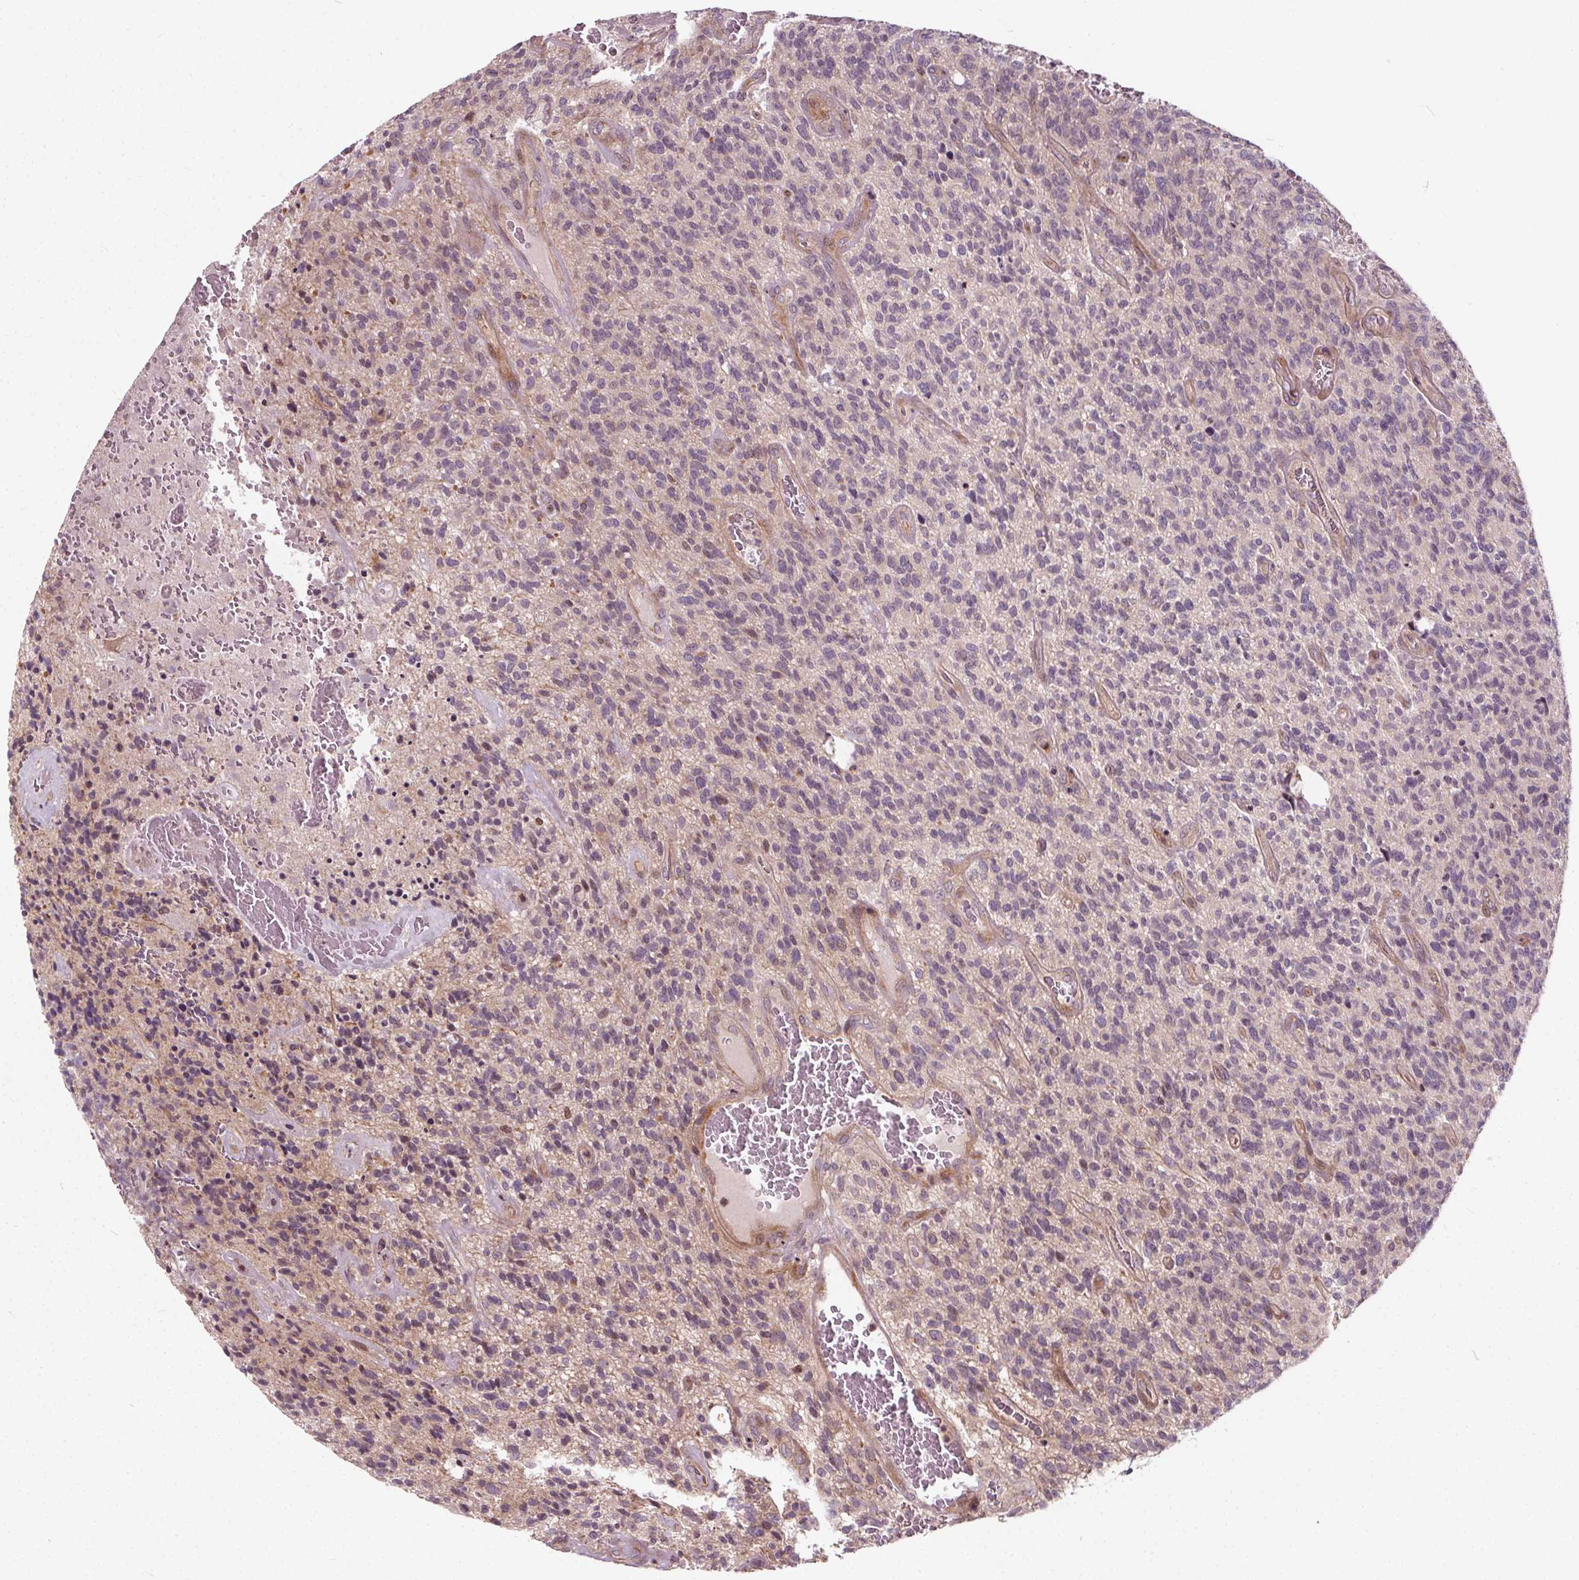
{"staining": {"intensity": "negative", "quantity": "none", "location": "none"}, "tissue": "glioma", "cell_type": "Tumor cells", "image_type": "cancer", "snomed": [{"axis": "morphology", "description": "Glioma, malignant, High grade"}, {"axis": "topography", "description": "Brain"}], "caption": "The IHC photomicrograph has no significant expression in tumor cells of malignant glioma (high-grade) tissue. The staining is performed using DAB (3,3'-diaminobenzidine) brown chromogen with nuclei counter-stained in using hematoxylin.", "gene": "INPP5E", "patient": {"sex": "male", "age": 76}}